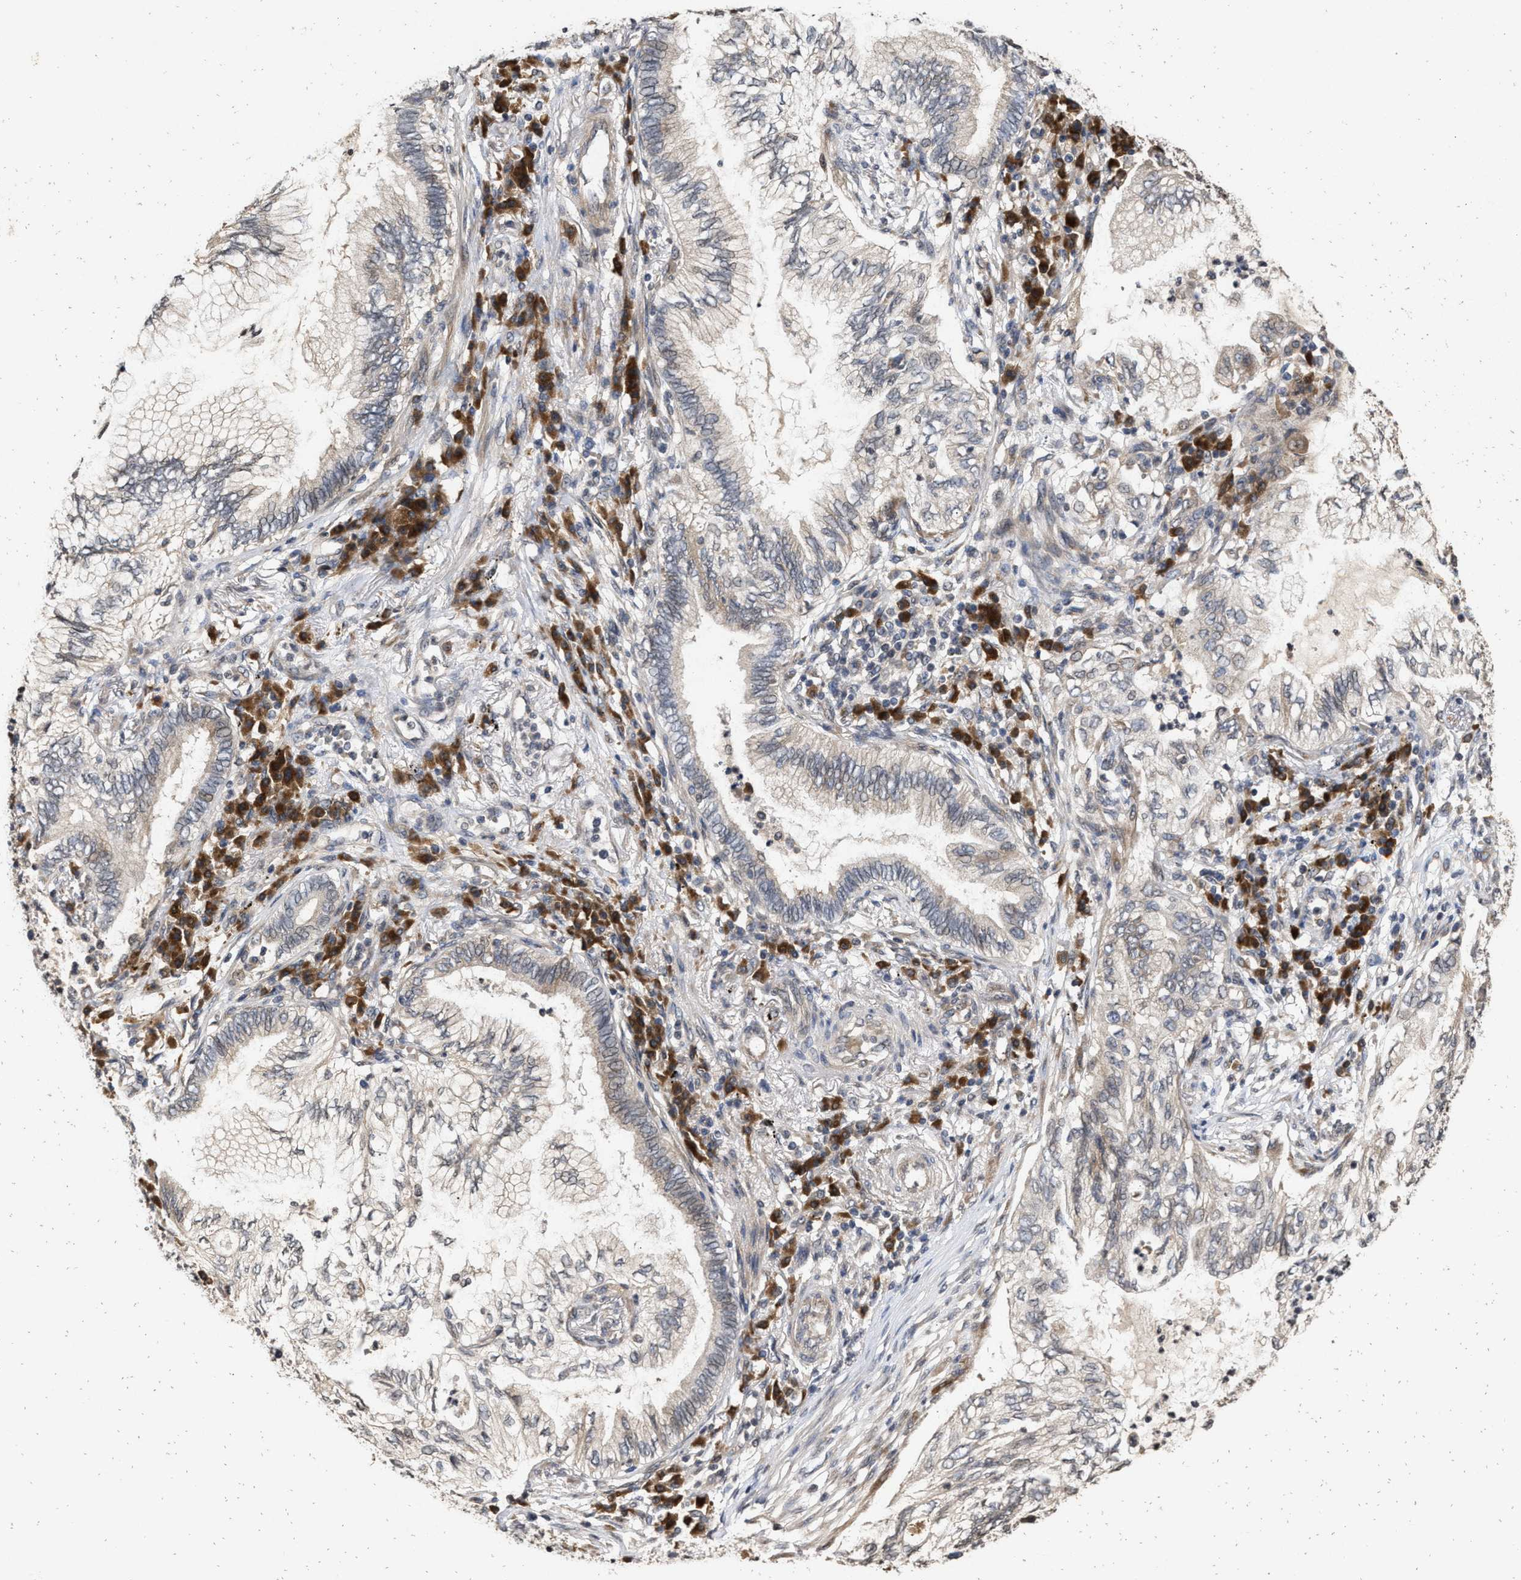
{"staining": {"intensity": "weak", "quantity": "25%-75%", "location": "cytoplasmic/membranous"}, "tissue": "lung cancer", "cell_type": "Tumor cells", "image_type": "cancer", "snomed": [{"axis": "morphology", "description": "Normal tissue, NOS"}, {"axis": "morphology", "description": "Adenocarcinoma, NOS"}, {"axis": "topography", "description": "Bronchus"}, {"axis": "topography", "description": "Lung"}], "caption": "Weak cytoplasmic/membranous expression for a protein is identified in about 25%-75% of tumor cells of adenocarcinoma (lung) using immunohistochemistry.", "gene": "SAR1A", "patient": {"sex": "female", "age": 70}}